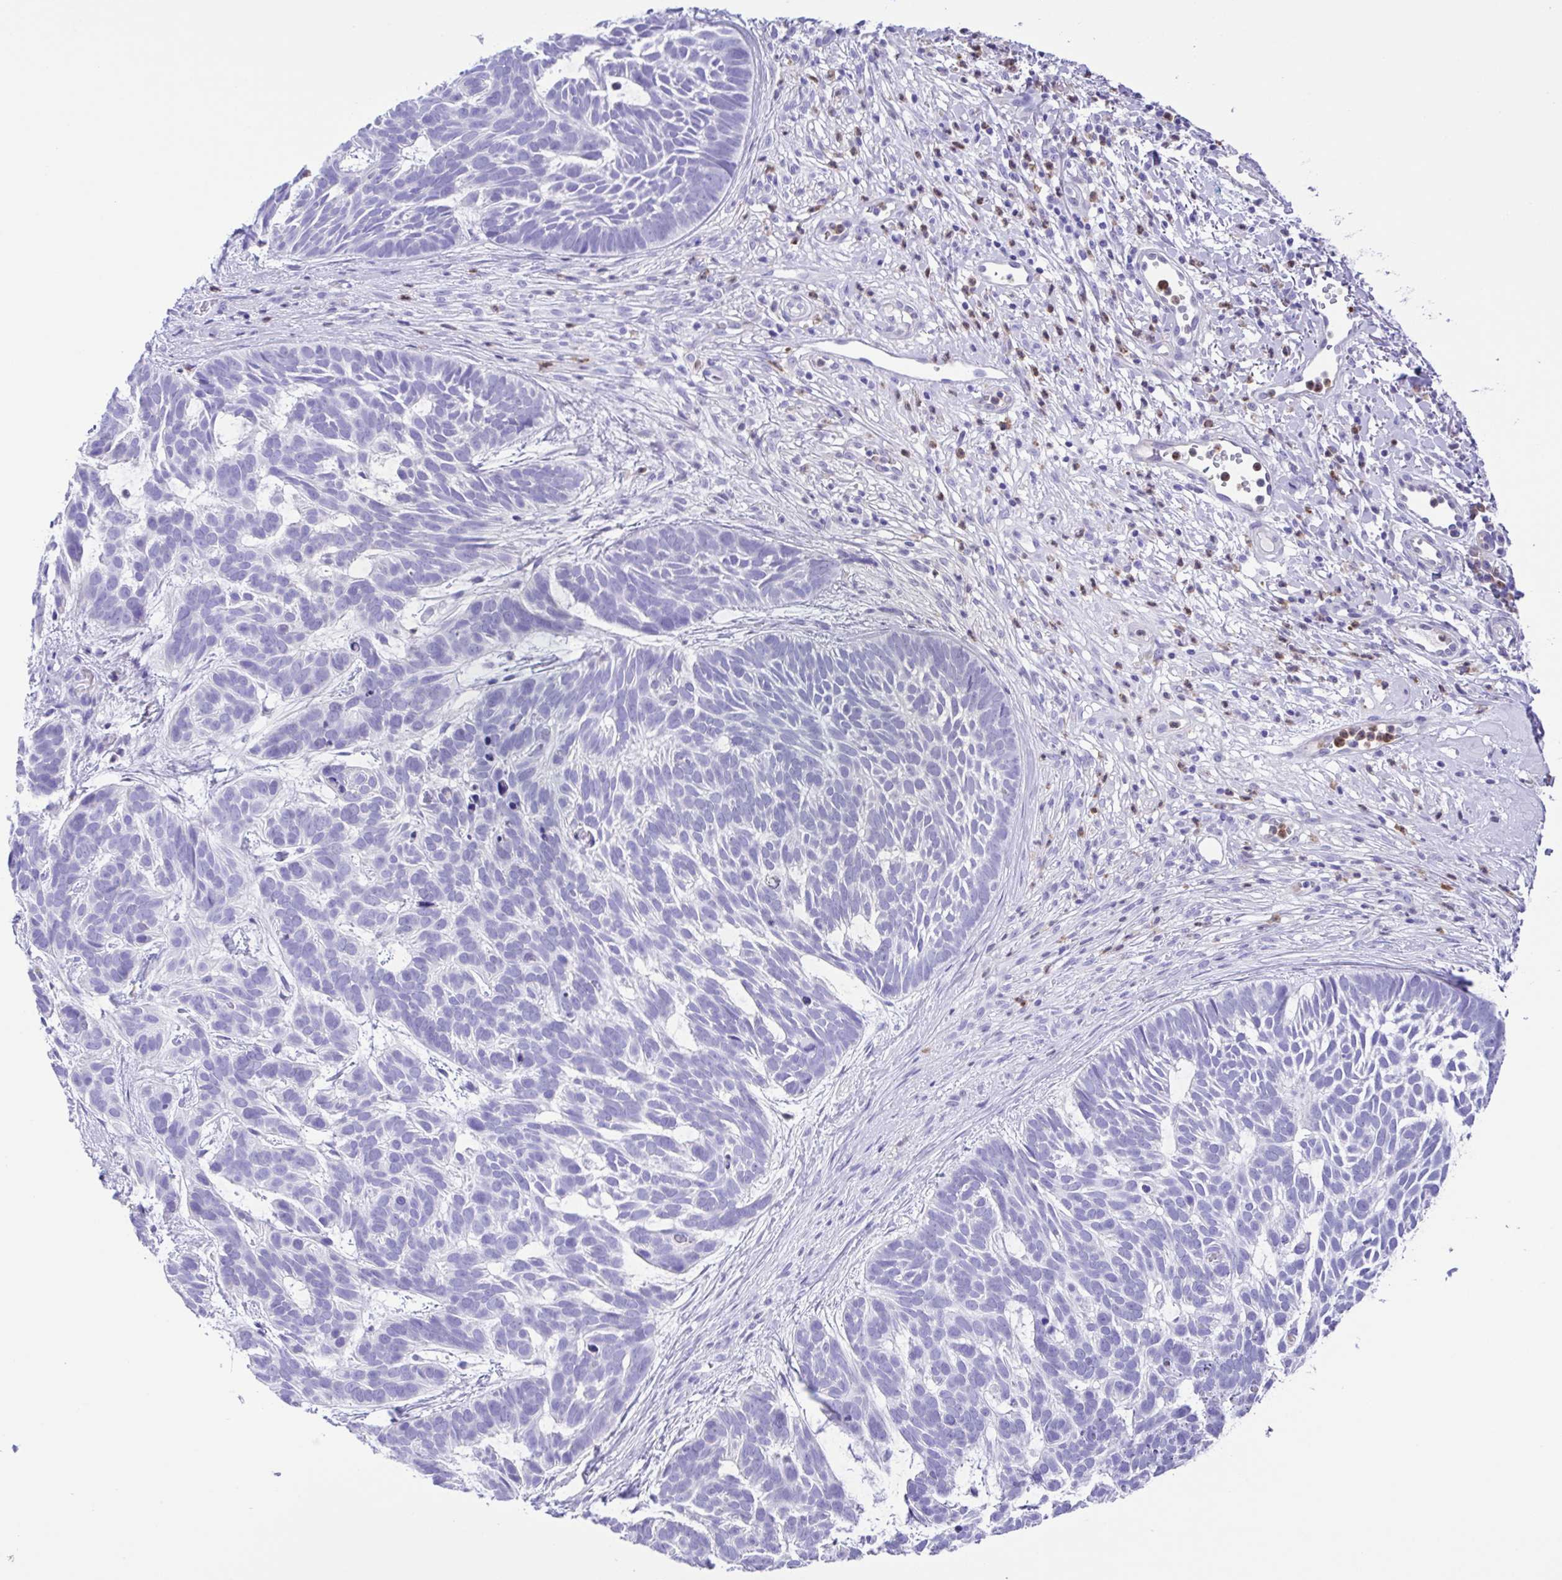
{"staining": {"intensity": "negative", "quantity": "none", "location": "none"}, "tissue": "skin cancer", "cell_type": "Tumor cells", "image_type": "cancer", "snomed": [{"axis": "morphology", "description": "Basal cell carcinoma"}, {"axis": "topography", "description": "Skin"}], "caption": "Immunohistochemistry of human skin cancer reveals no staining in tumor cells.", "gene": "GPR17", "patient": {"sex": "male", "age": 78}}